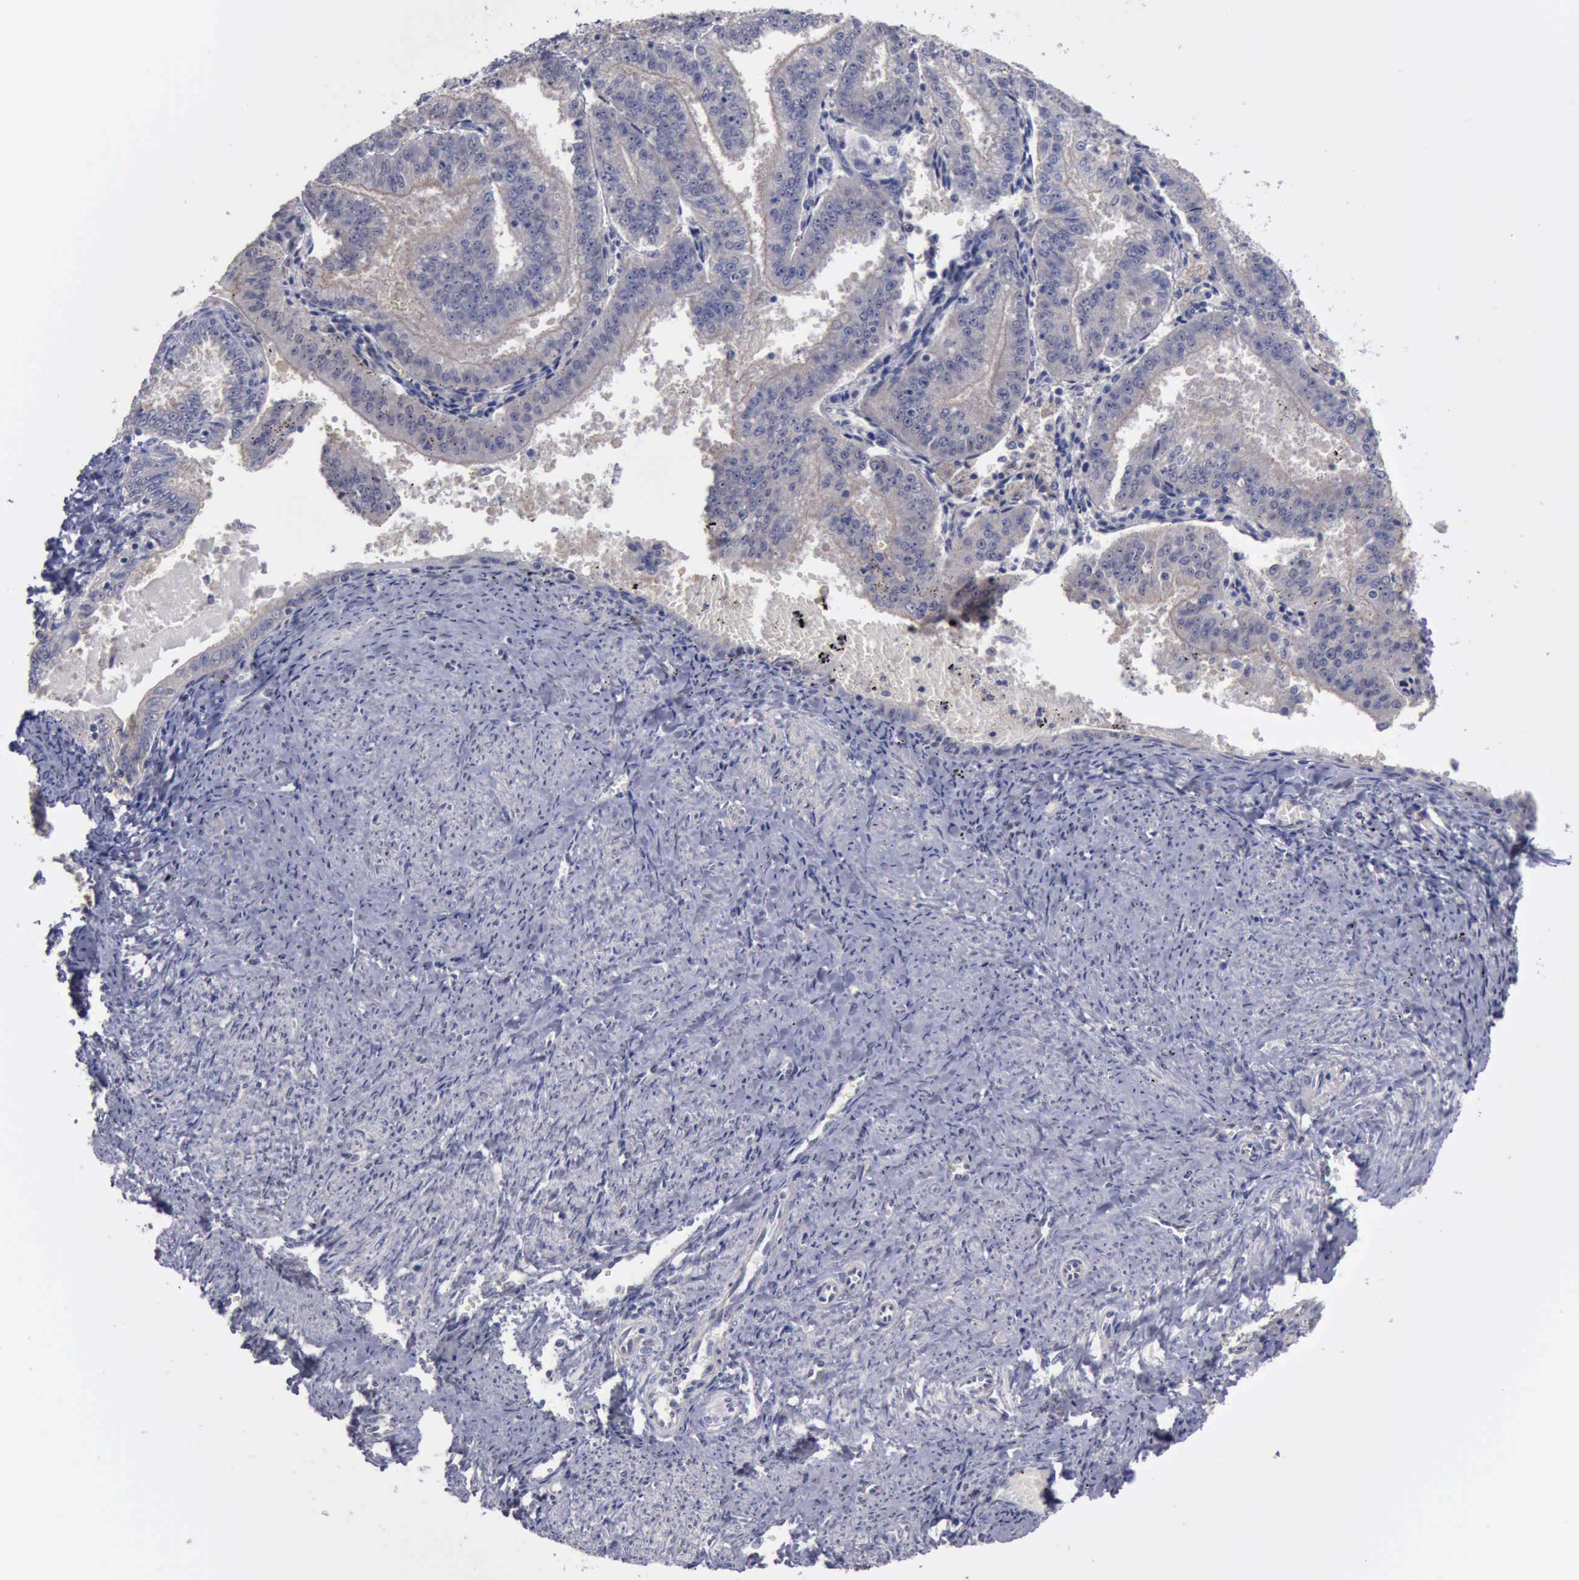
{"staining": {"intensity": "negative", "quantity": "none", "location": "none"}, "tissue": "endometrial cancer", "cell_type": "Tumor cells", "image_type": "cancer", "snomed": [{"axis": "morphology", "description": "Adenocarcinoma, NOS"}, {"axis": "topography", "description": "Endometrium"}], "caption": "IHC histopathology image of neoplastic tissue: adenocarcinoma (endometrial) stained with DAB (3,3'-diaminobenzidine) exhibits no significant protein positivity in tumor cells. (DAB IHC visualized using brightfield microscopy, high magnification).", "gene": "PHKA1", "patient": {"sex": "female", "age": 66}}